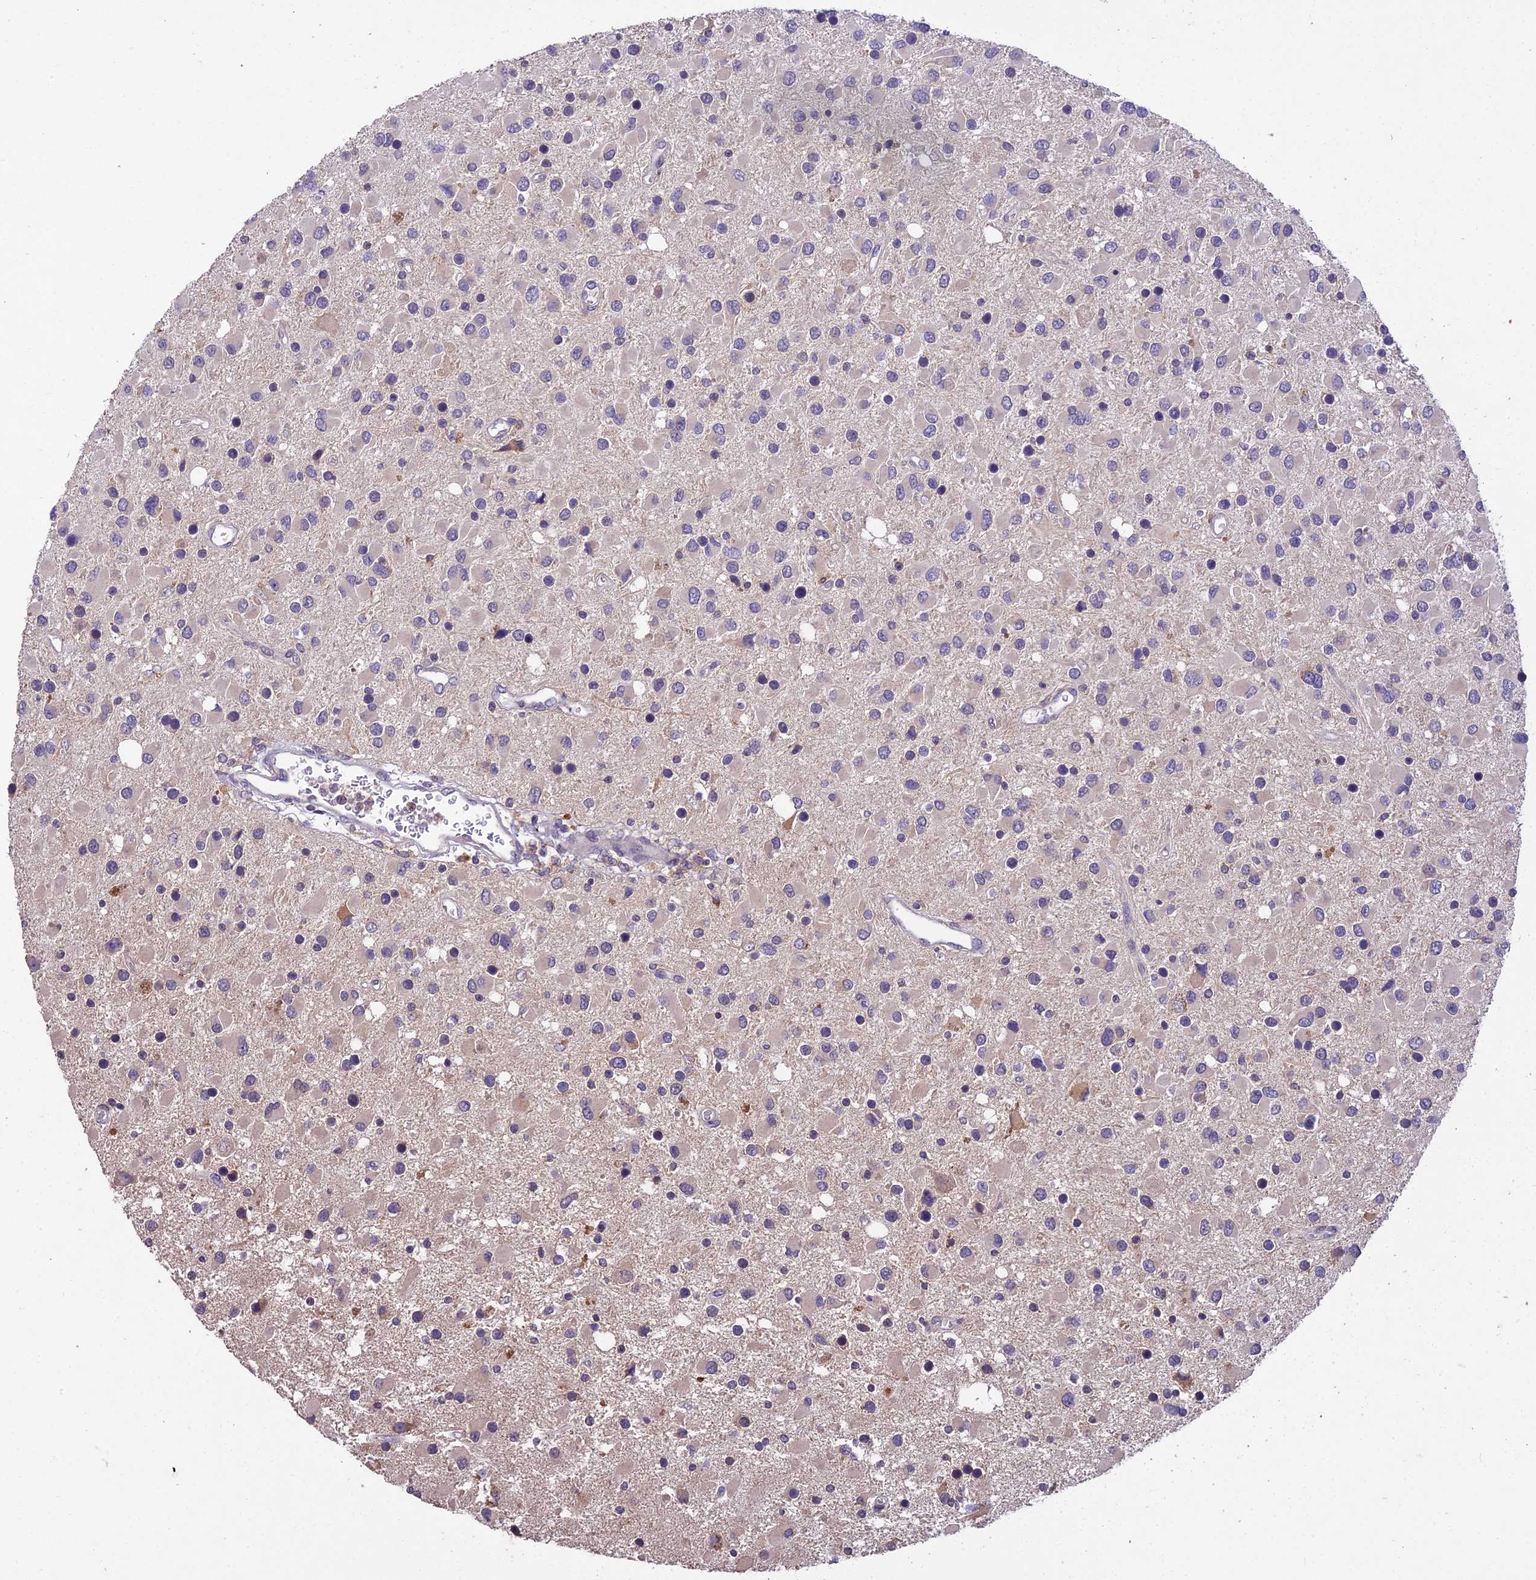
{"staining": {"intensity": "negative", "quantity": "none", "location": "none"}, "tissue": "glioma", "cell_type": "Tumor cells", "image_type": "cancer", "snomed": [{"axis": "morphology", "description": "Glioma, malignant, High grade"}, {"axis": "topography", "description": "Brain"}], "caption": "This is a histopathology image of immunohistochemistry (IHC) staining of malignant high-grade glioma, which shows no expression in tumor cells.", "gene": "CENPL", "patient": {"sex": "male", "age": 53}}